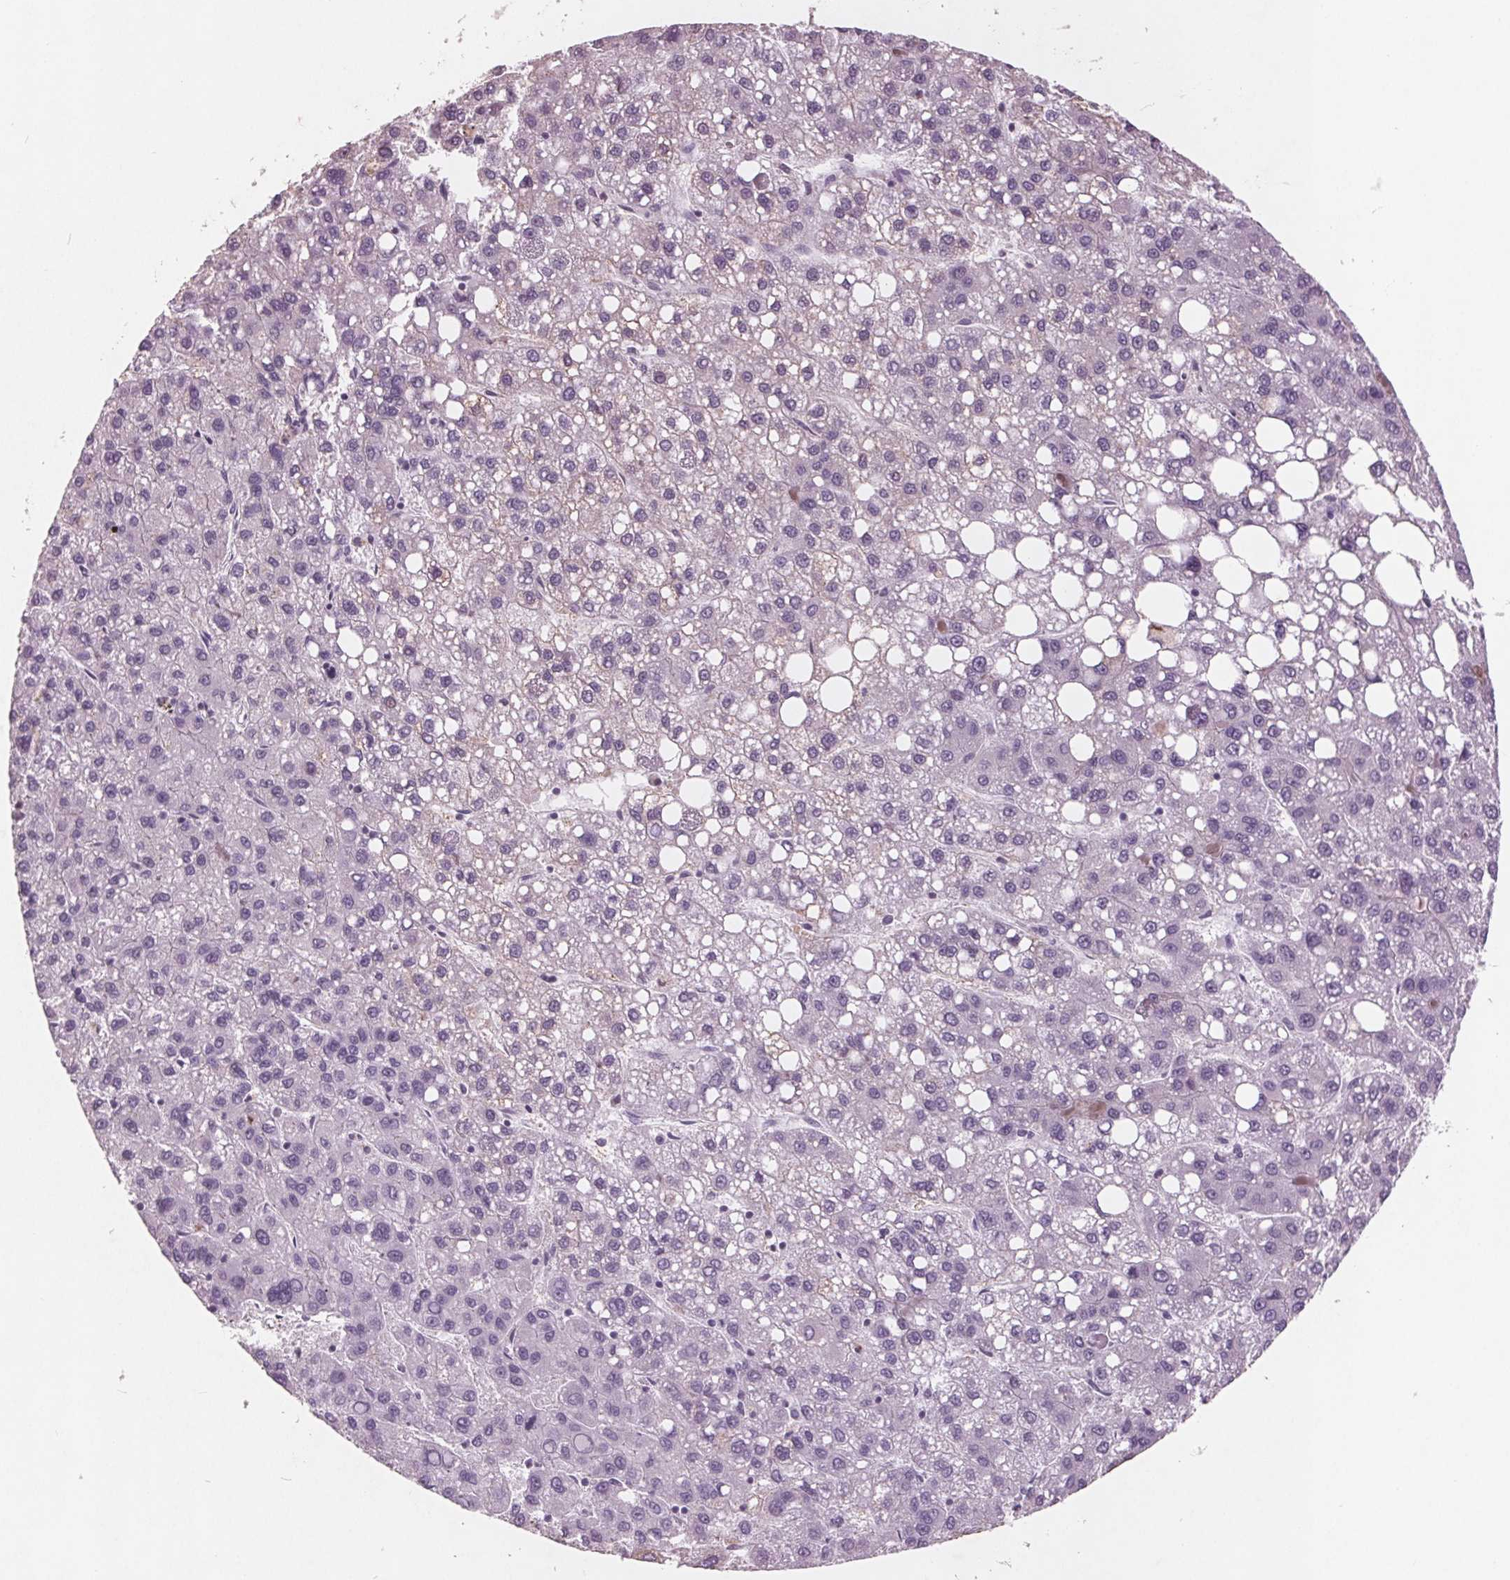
{"staining": {"intensity": "negative", "quantity": "none", "location": "none"}, "tissue": "liver cancer", "cell_type": "Tumor cells", "image_type": "cancer", "snomed": [{"axis": "morphology", "description": "Carcinoma, Hepatocellular, NOS"}, {"axis": "topography", "description": "Liver"}], "caption": "DAB (3,3'-diaminobenzidine) immunohistochemical staining of liver hepatocellular carcinoma exhibits no significant staining in tumor cells. (Stains: DAB (3,3'-diaminobenzidine) immunohistochemistry with hematoxylin counter stain, Microscopy: brightfield microscopy at high magnification).", "gene": "PTPN14", "patient": {"sex": "female", "age": 82}}